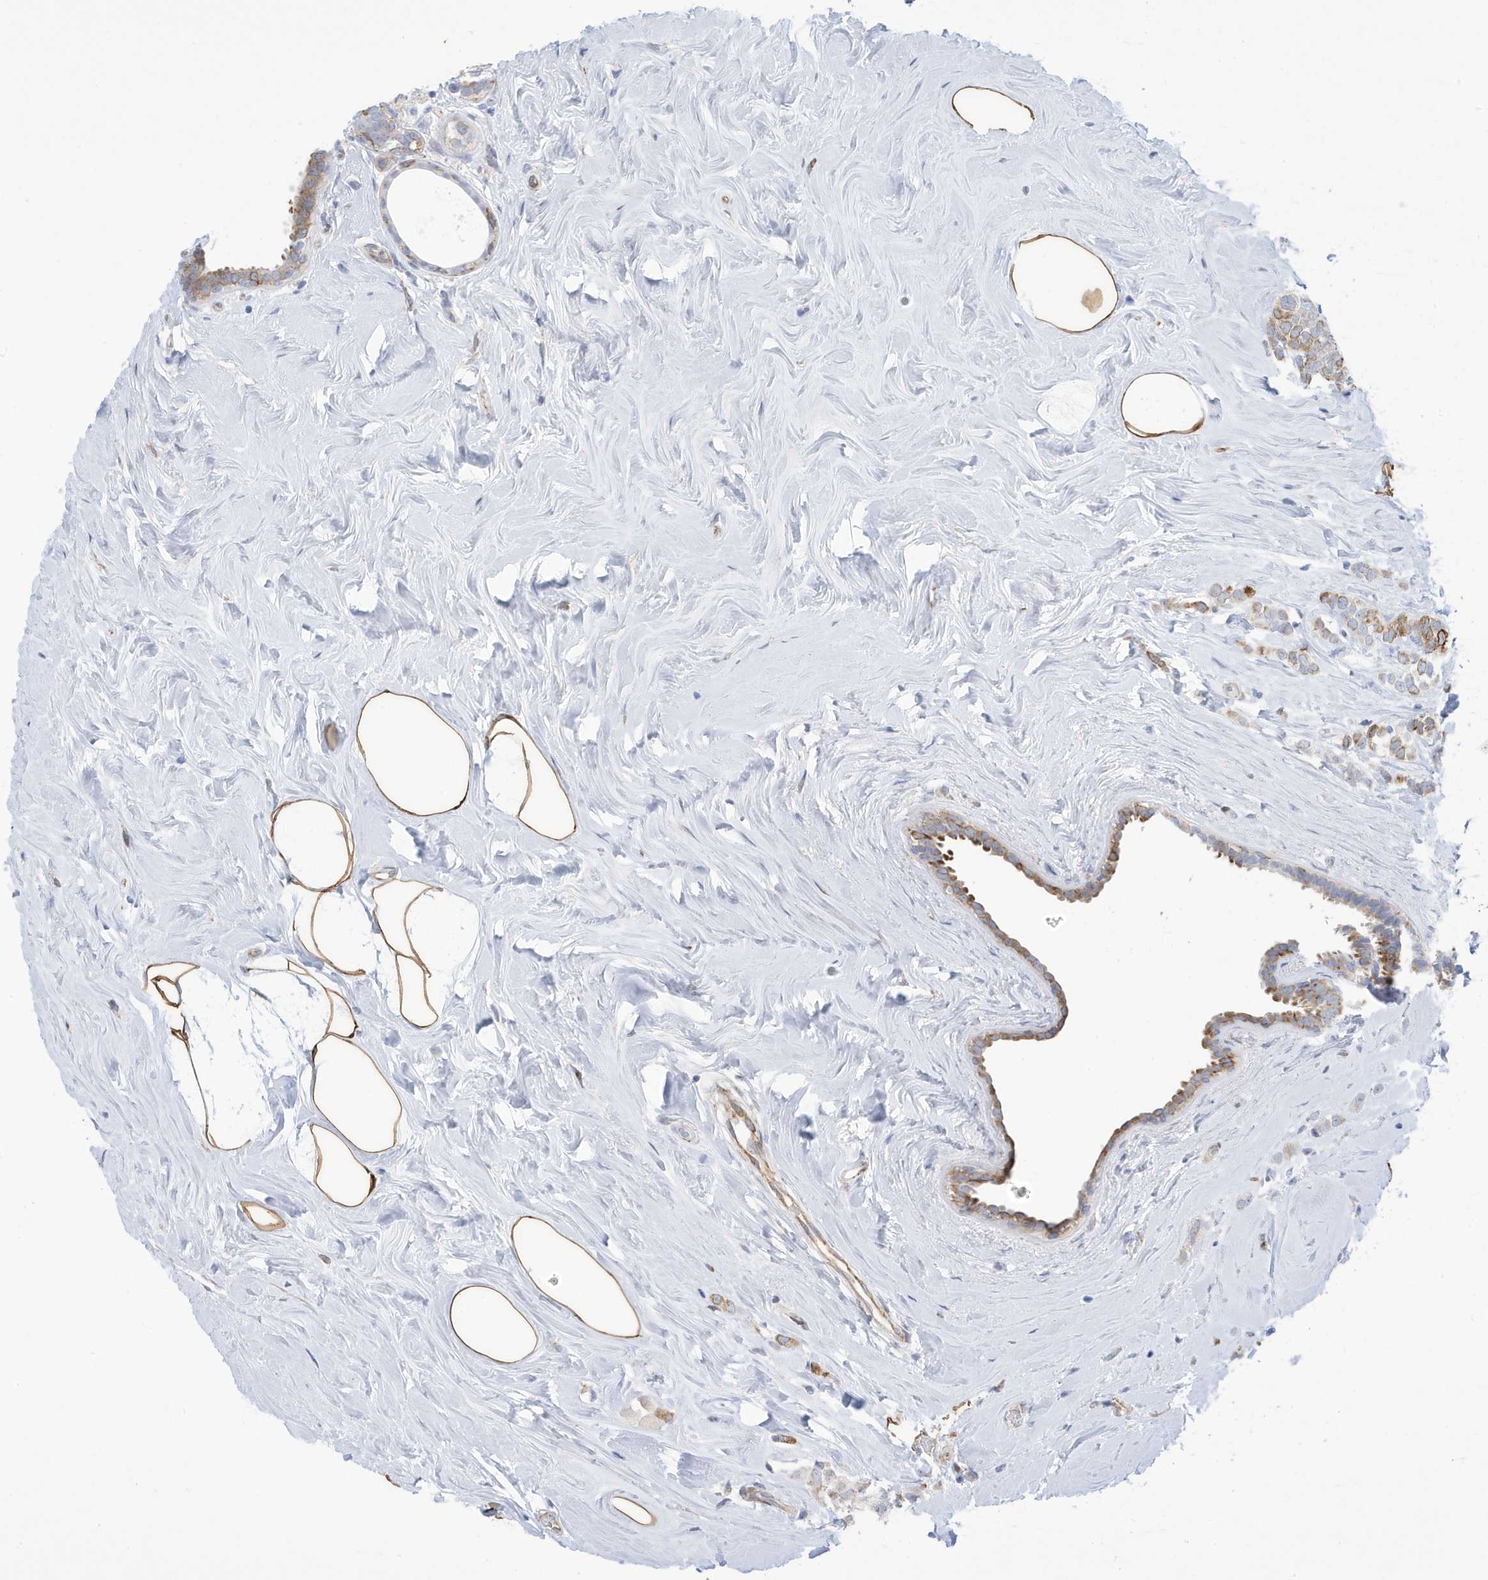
{"staining": {"intensity": "moderate", "quantity": ">75%", "location": "cytoplasmic/membranous"}, "tissue": "breast cancer", "cell_type": "Tumor cells", "image_type": "cancer", "snomed": [{"axis": "morphology", "description": "Lobular carcinoma"}, {"axis": "topography", "description": "Breast"}], "caption": "An image of human lobular carcinoma (breast) stained for a protein reveals moderate cytoplasmic/membranous brown staining in tumor cells.", "gene": "SEMA3F", "patient": {"sex": "female", "age": 47}}